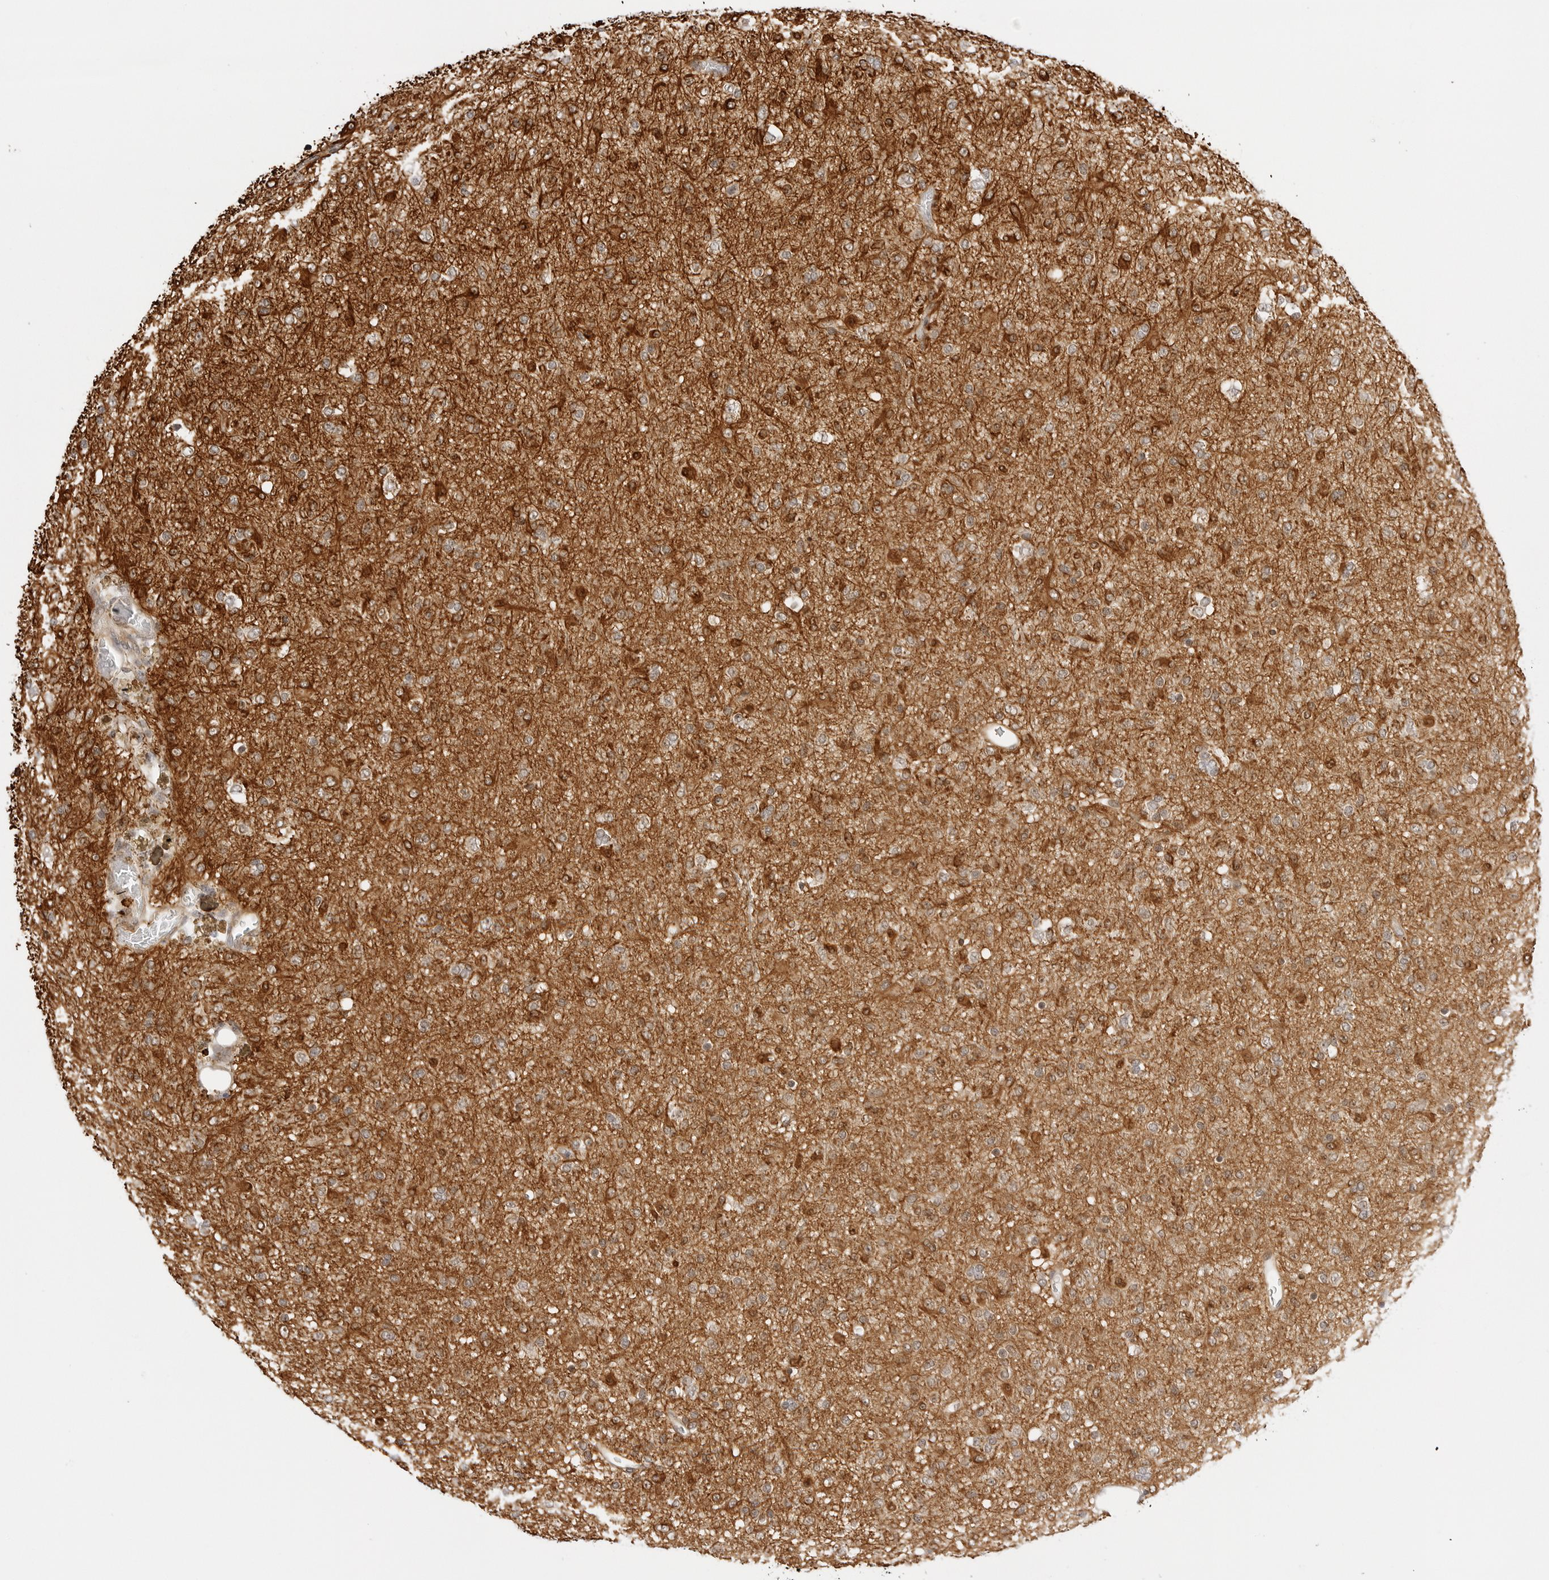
{"staining": {"intensity": "moderate", "quantity": ">75%", "location": "cytoplasmic/membranous"}, "tissue": "glioma", "cell_type": "Tumor cells", "image_type": "cancer", "snomed": [{"axis": "morphology", "description": "Glioma, malignant, Low grade"}, {"axis": "topography", "description": "Brain"}], "caption": "Immunohistochemical staining of human malignant glioma (low-grade) shows moderate cytoplasmic/membranous protein expression in about >75% of tumor cells.", "gene": "GORAB", "patient": {"sex": "male", "age": 65}}